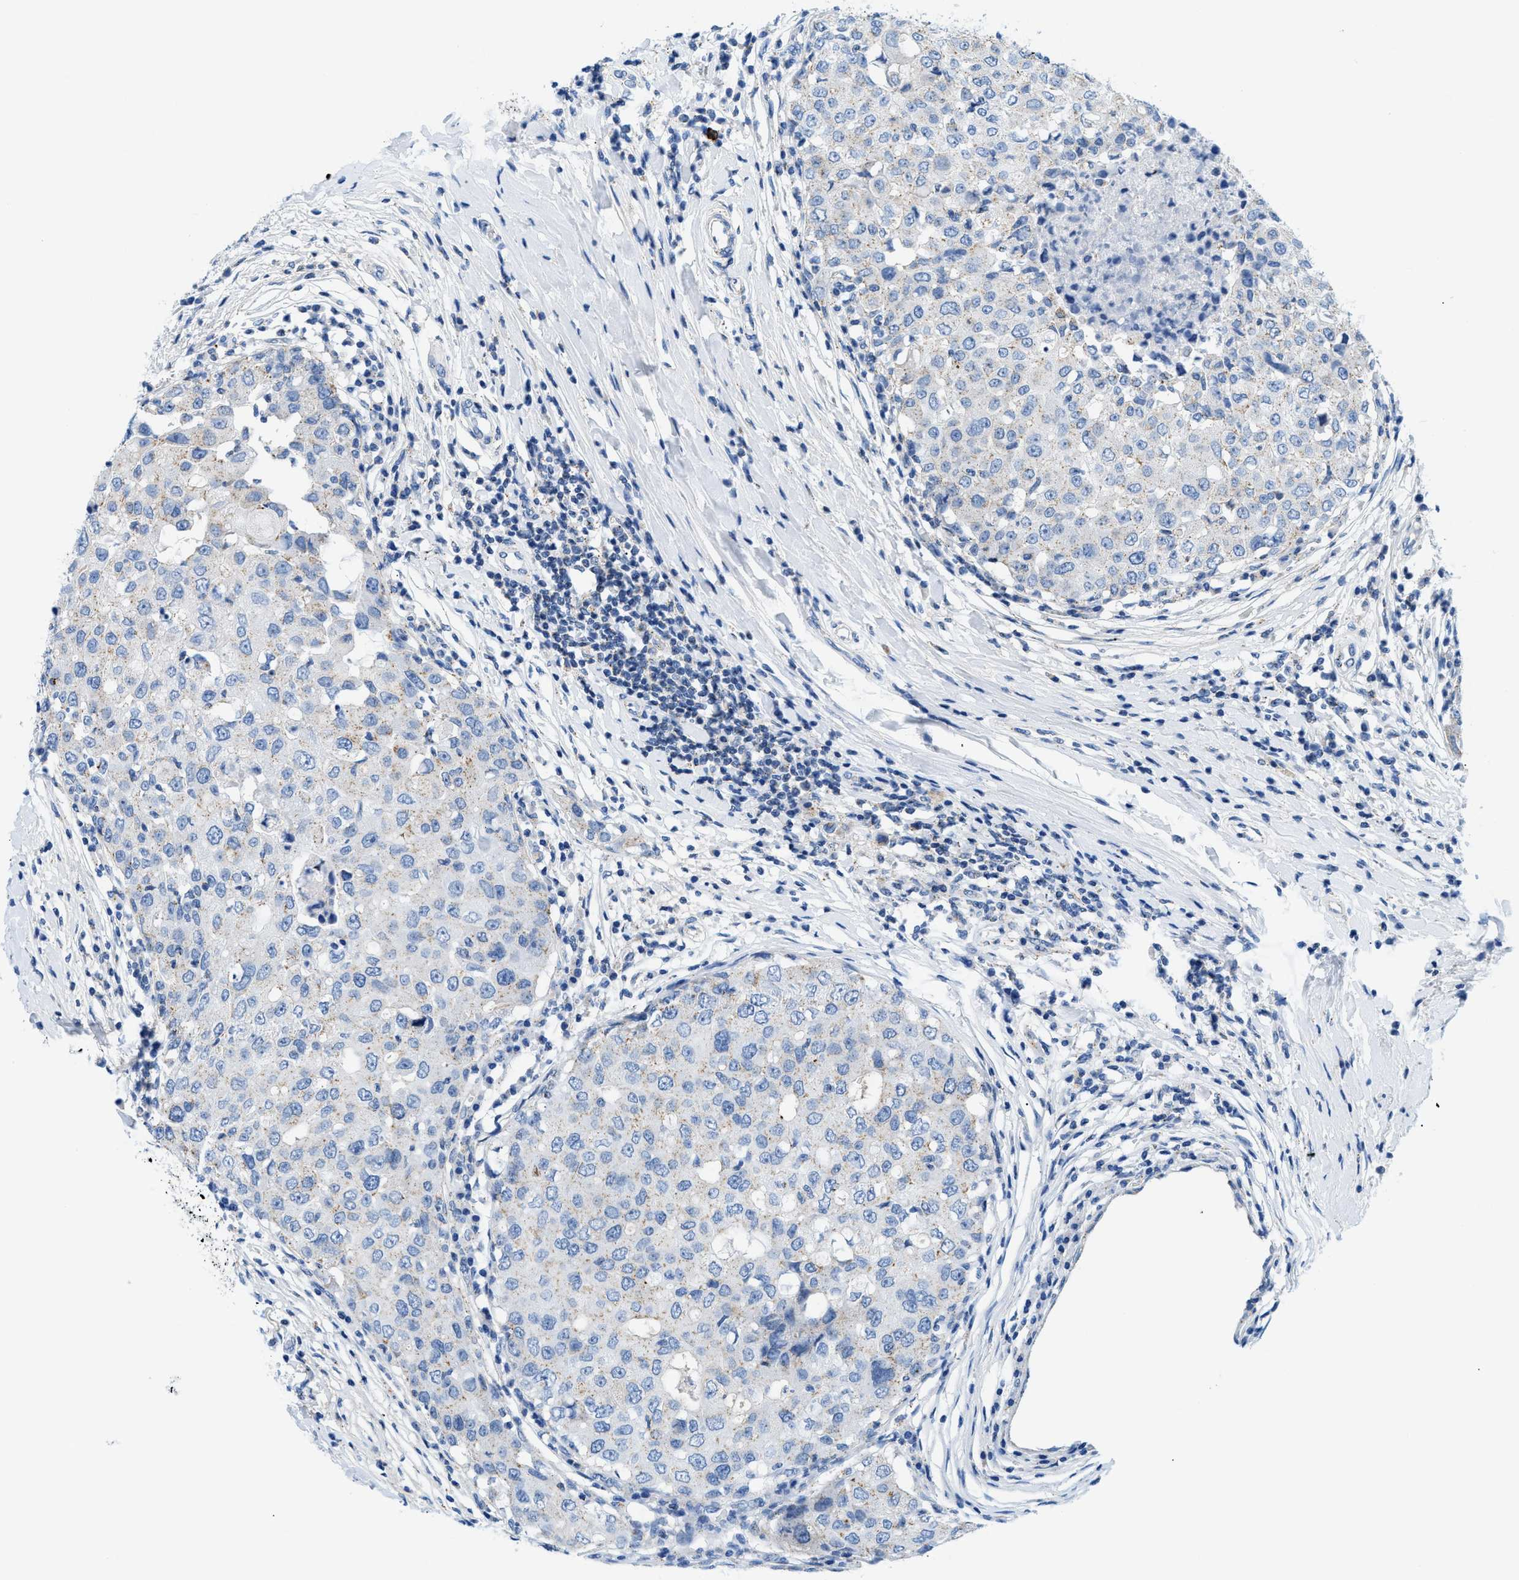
{"staining": {"intensity": "weak", "quantity": "<25%", "location": "cytoplasmic/membranous"}, "tissue": "breast cancer", "cell_type": "Tumor cells", "image_type": "cancer", "snomed": [{"axis": "morphology", "description": "Duct carcinoma"}, {"axis": "topography", "description": "Breast"}], "caption": "Immunohistochemistry (IHC) photomicrograph of neoplastic tissue: human breast cancer stained with DAB (3,3'-diaminobenzidine) displays no significant protein expression in tumor cells.", "gene": "FDCSP", "patient": {"sex": "female", "age": 27}}